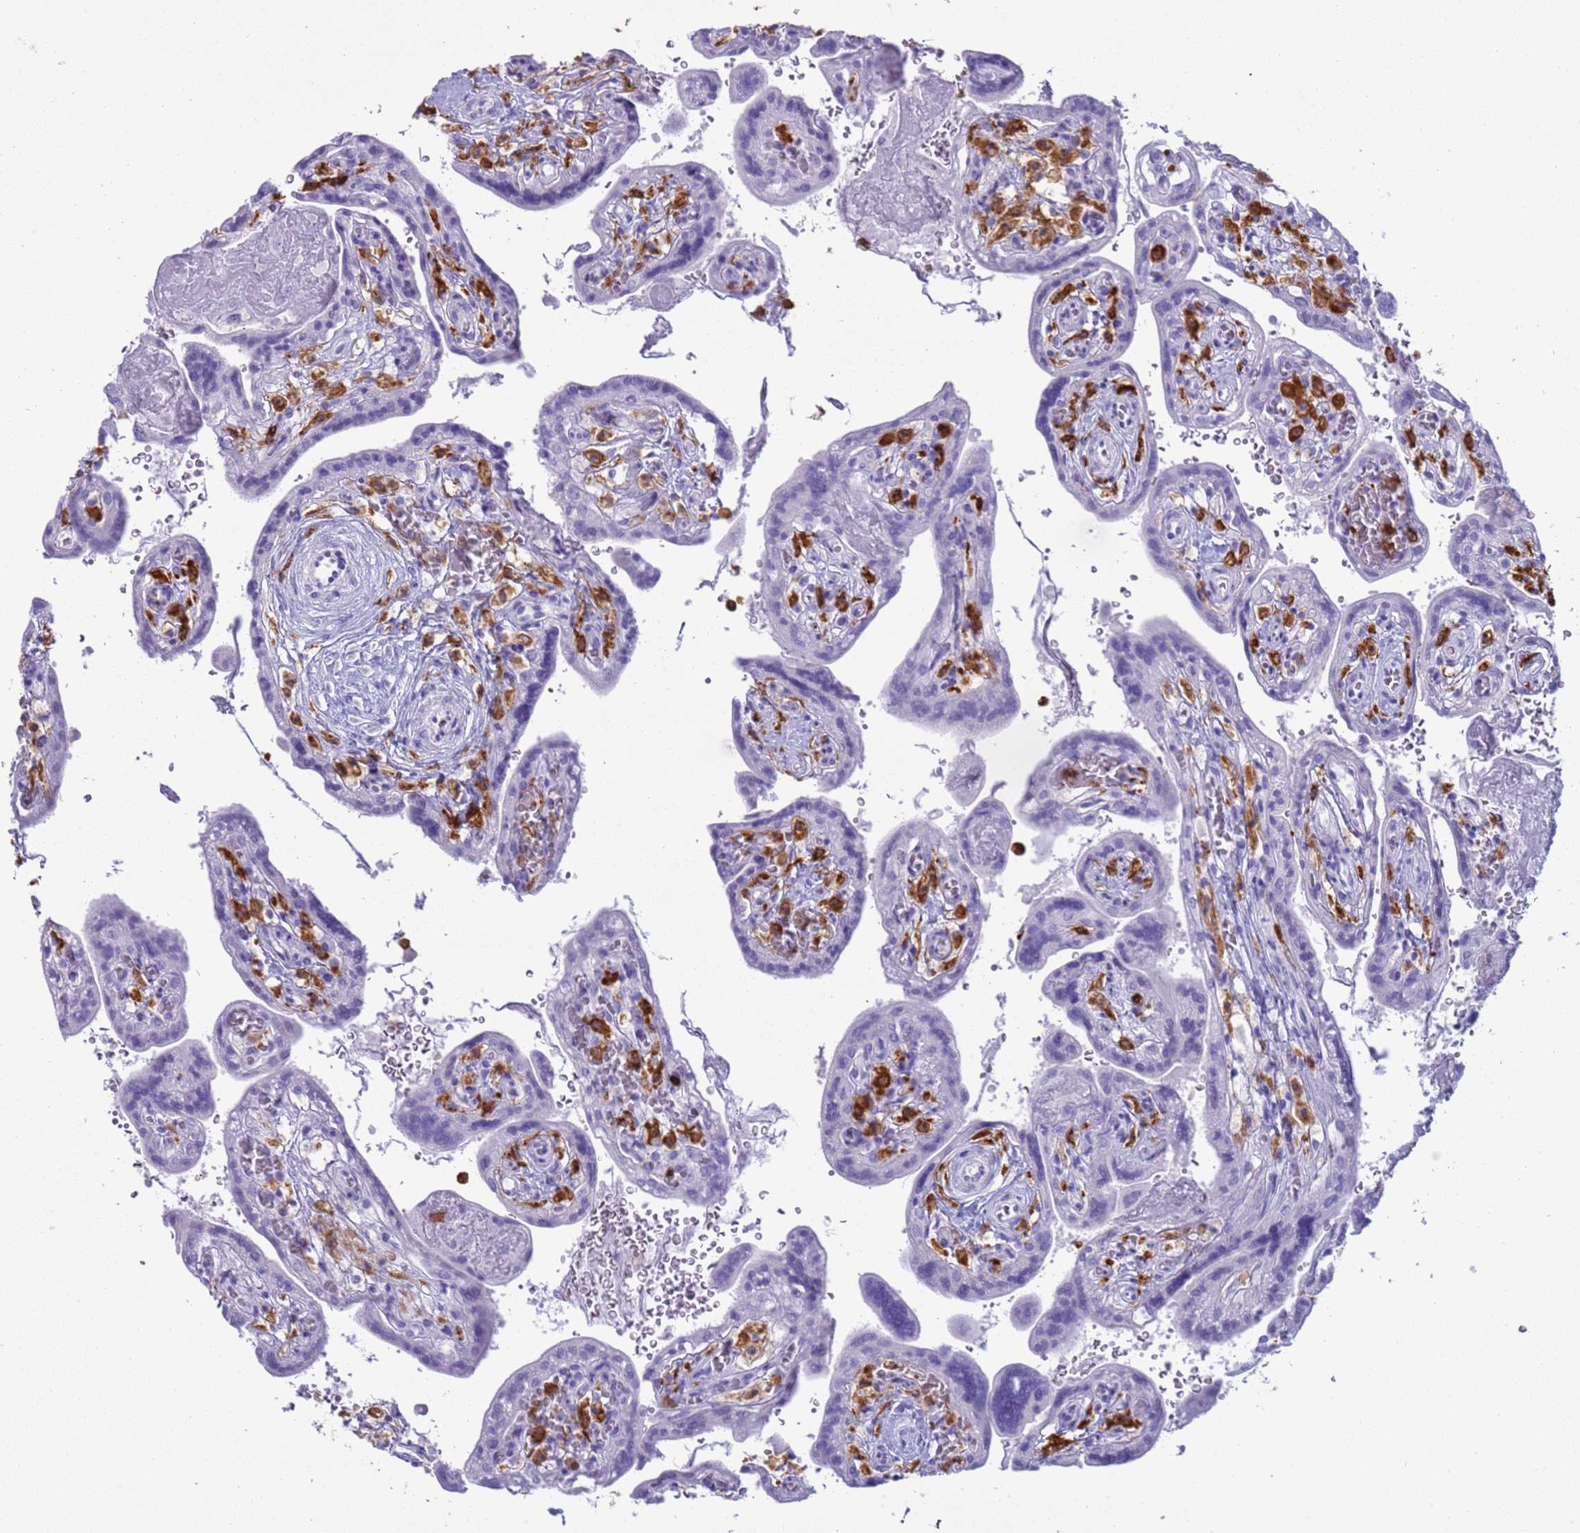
{"staining": {"intensity": "negative", "quantity": "none", "location": "none"}, "tissue": "placenta", "cell_type": "Trophoblastic cells", "image_type": "normal", "snomed": [{"axis": "morphology", "description": "Normal tissue, NOS"}, {"axis": "topography", "description": "Placenta"}], "caption": "The micrograph displays no staining of trophoblastic cells in normal placenta.", "gene": "IRF5", "patient": {"sex": "female", "age": 37}}